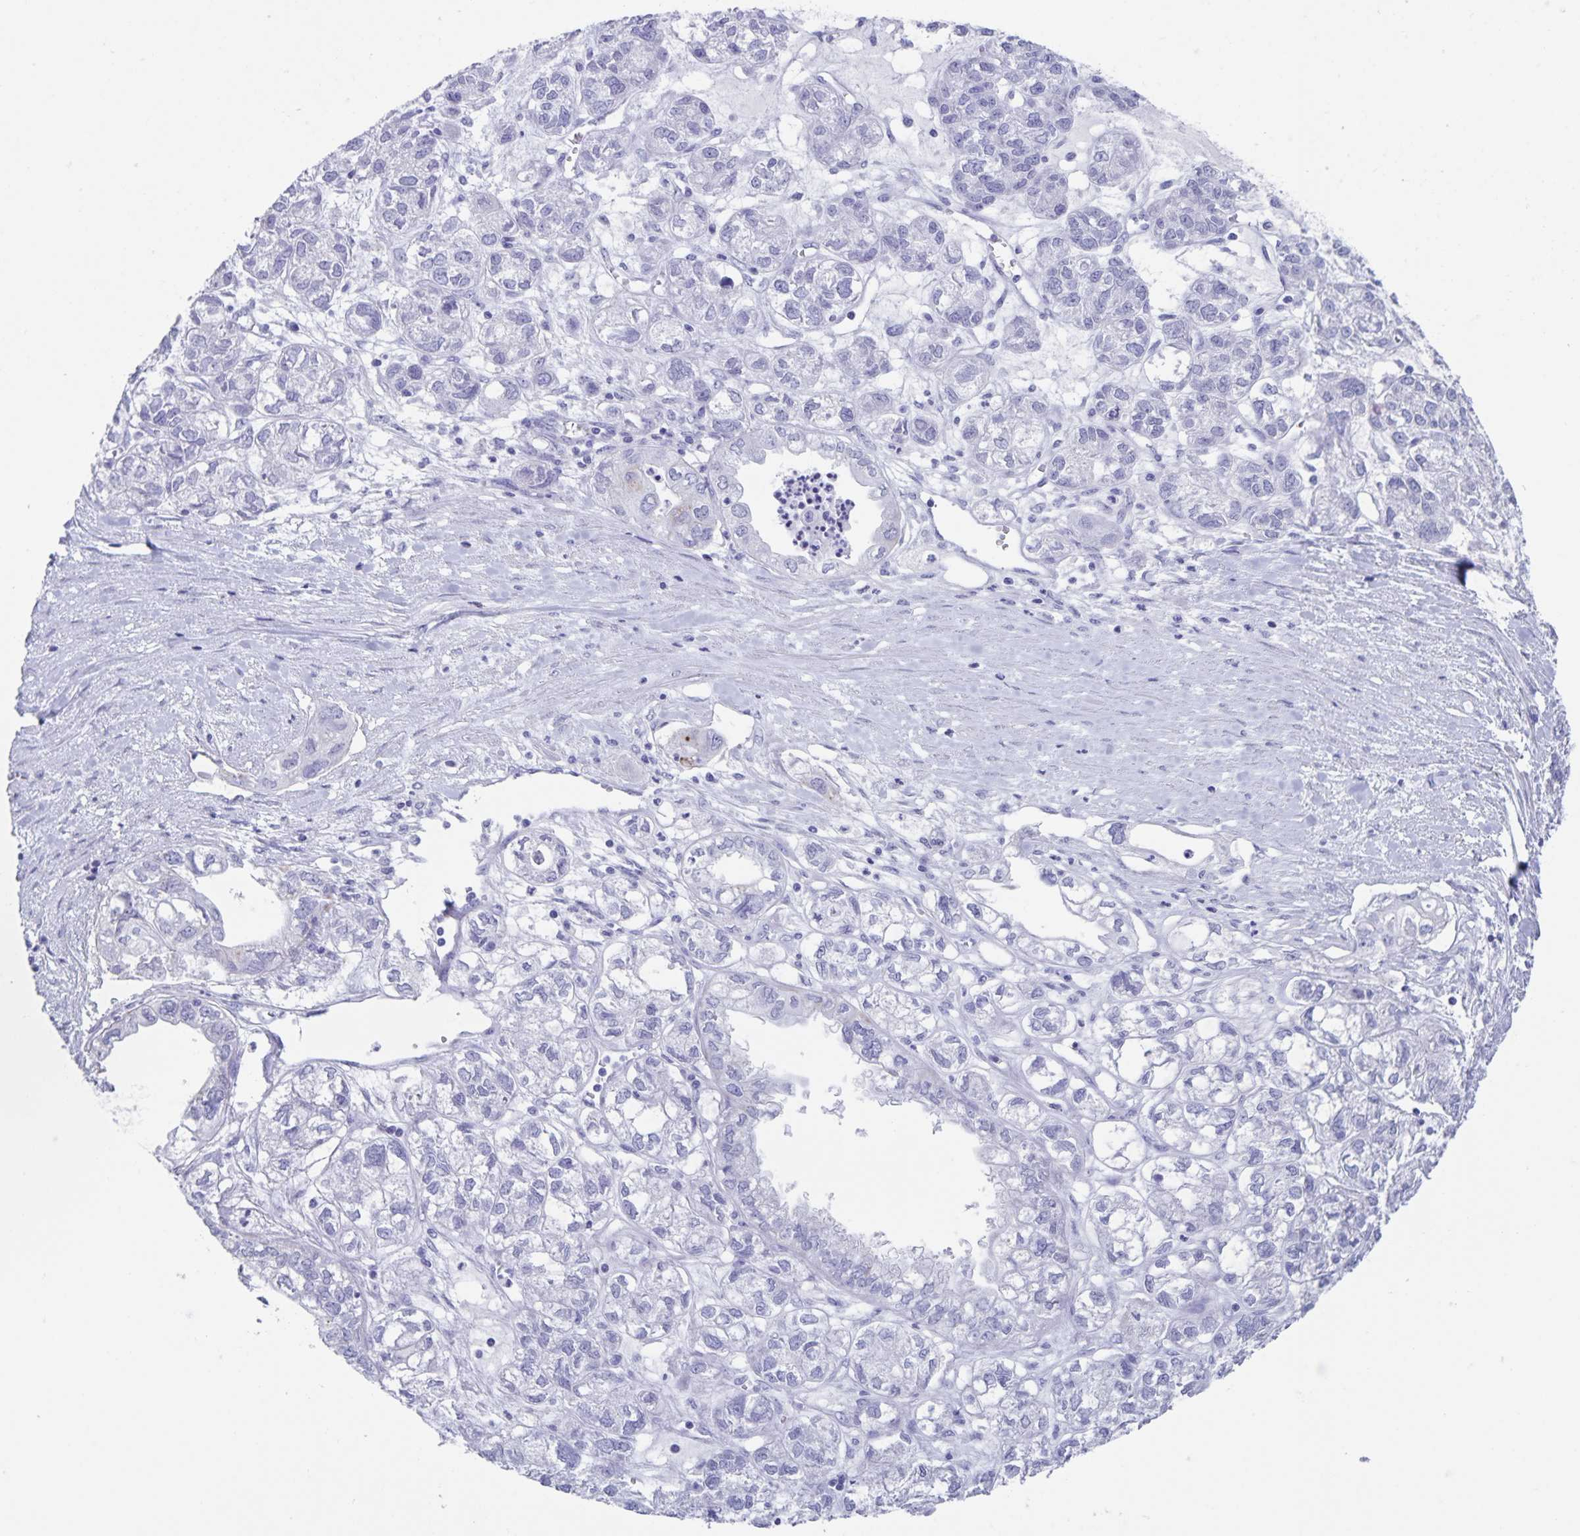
{"staining": {"intensity": "negative", "quantity": "none", "location": "none"}, "tissue": "ovarian cancer", "cell_type": "Tumor cells", "image_type": "cancer", "snomed": [{"axis": "morphology", "description": "Carcinoma, endometroid"}, {"axis": "topography", "description": "Ovary"}], "caption": "Tumor cells are negative for protein expression in human ovarian cancer.", "gene": "C11orf42", "patient": {"sex": "female", "age": 64}}